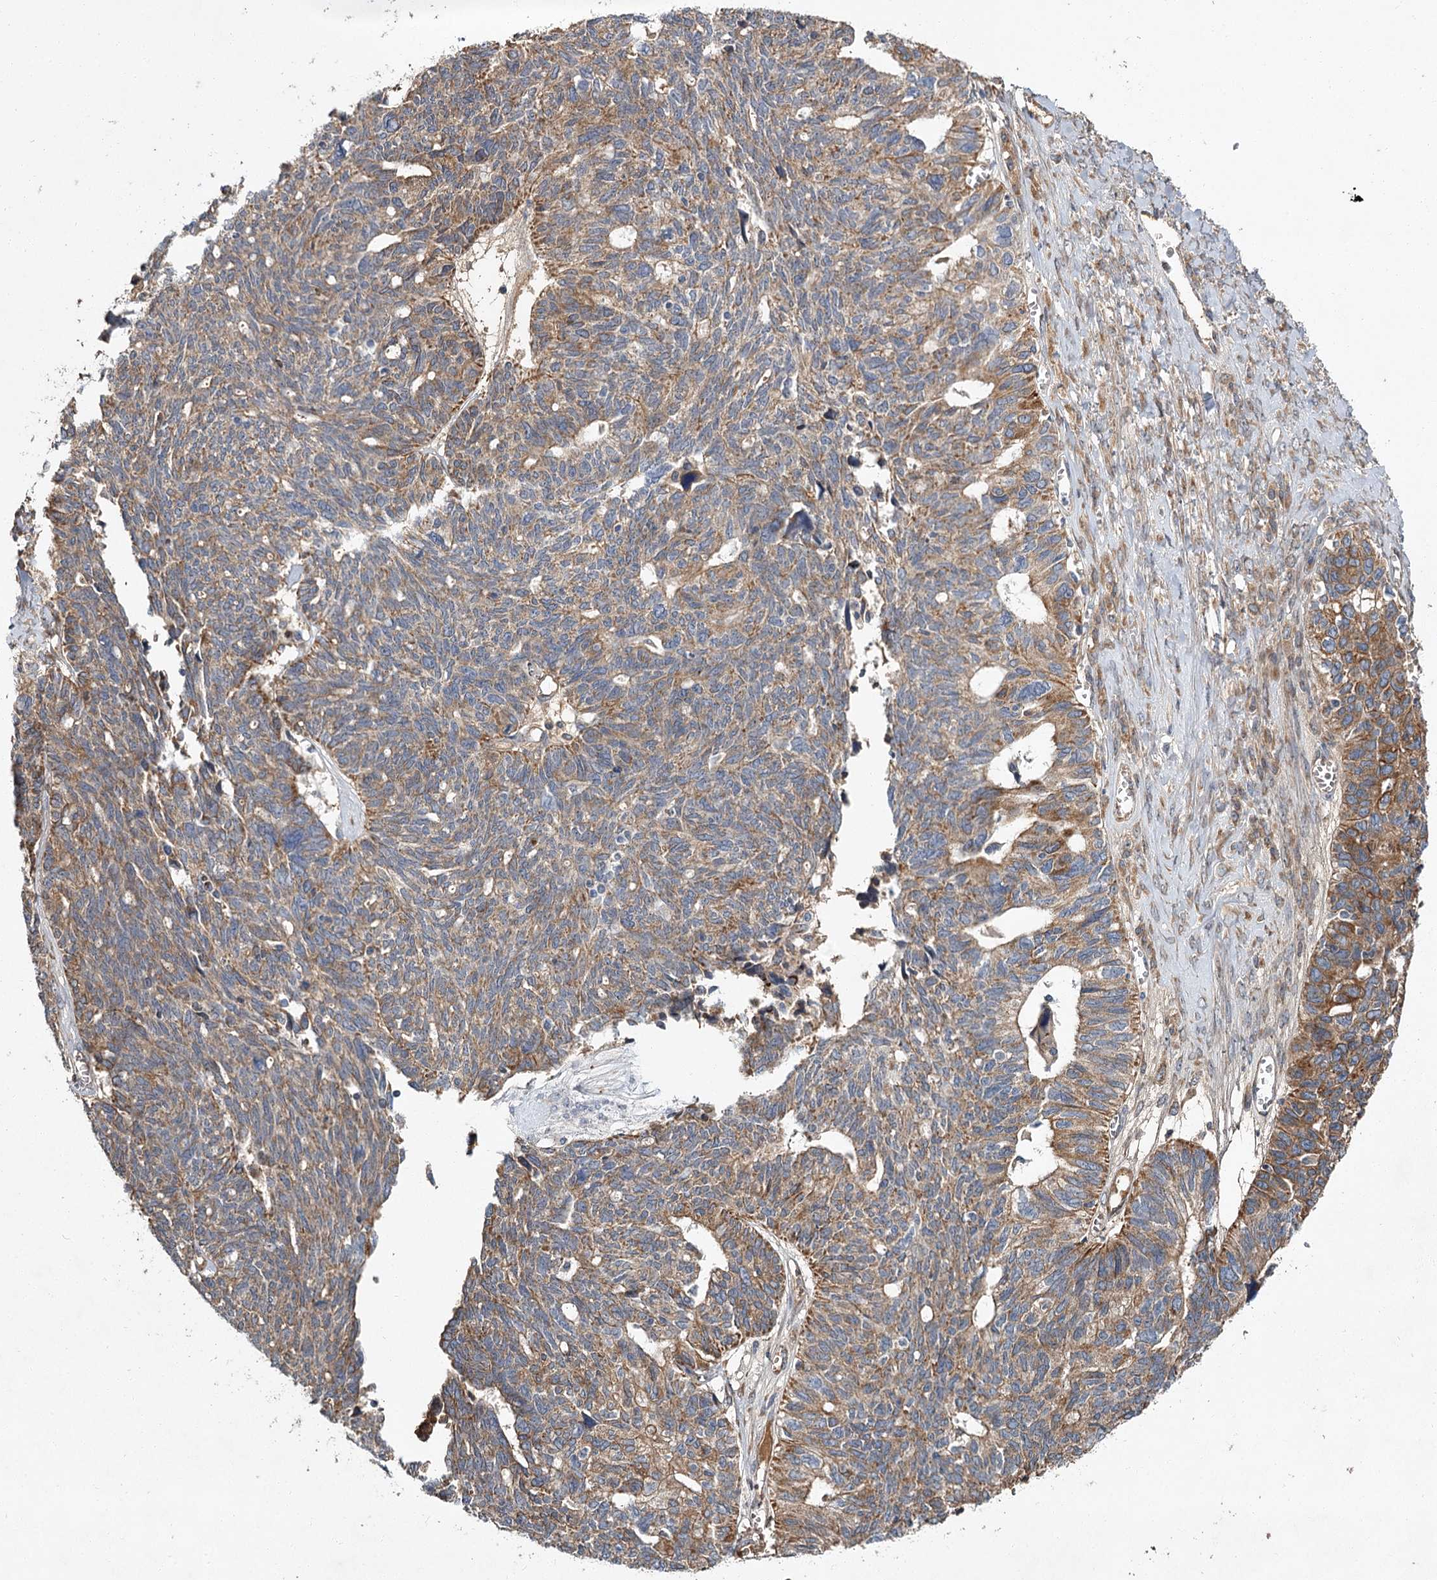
{"staining": {"intensity": "moderate", "quantity": "25%-75%", "location": "cytoplasmic/membranous"}, "tissue": "ovarian cancer", "cell_type": "Tumor cells", "image_type": "cancer", "snomed": [{"axis": "morphology", "description": "Cystadenocarcinoma, serous, NOS"}, {"axis": "topography", "description": "Ovary"}], "caption": "About 25%-75% of tumor cells in human ovarian serous cystadenocarcinoma show moderate cytoplasmic/membranous protein staining as visualized by brown immunohistochemical staining.", "gene": "MFN1", "patient": {"sex": "female", "age": 79}}